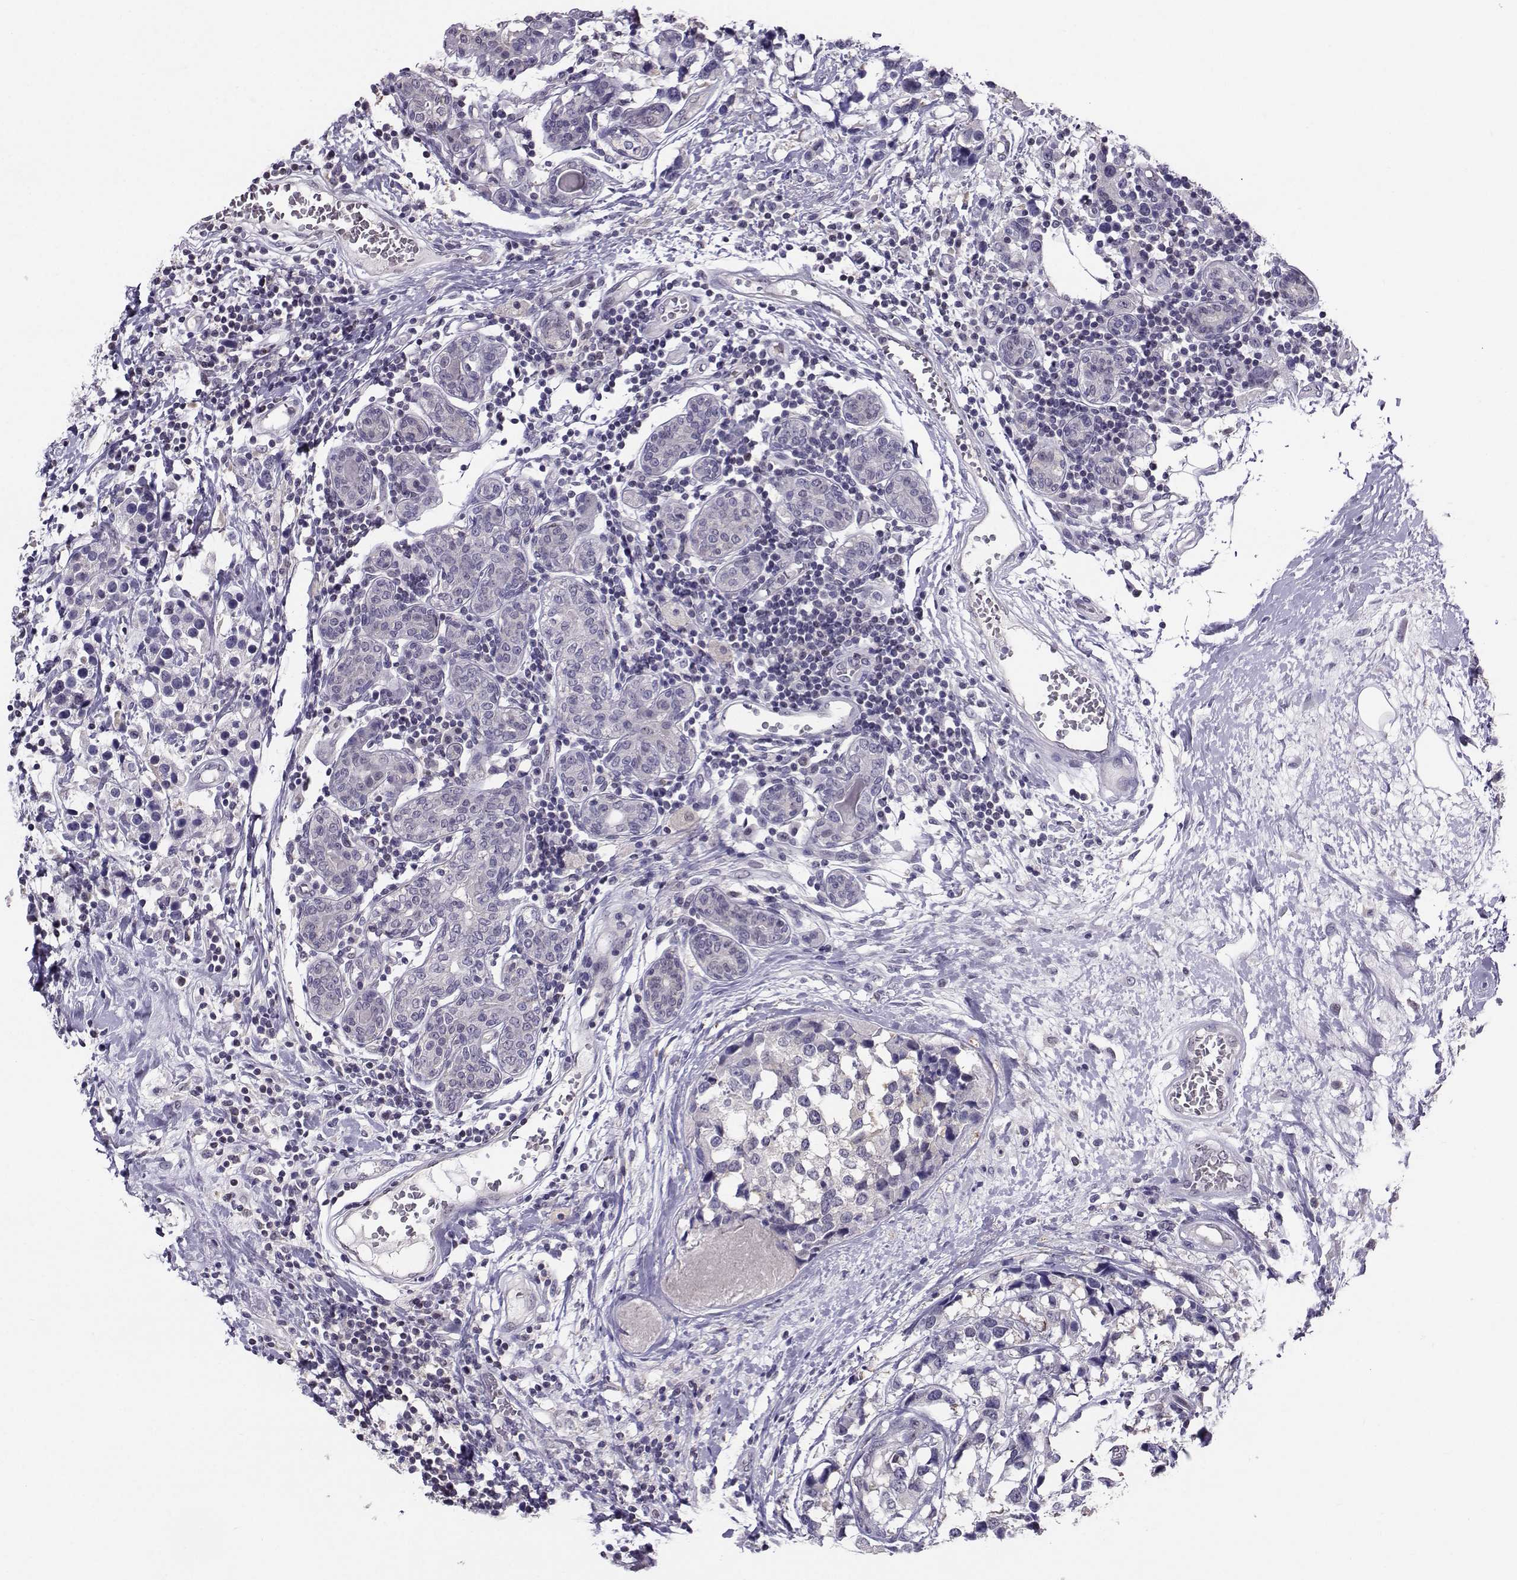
{"staining": {"intensity": "negative", "quantity": "none", "location": "none"}, "tissue": "breast cancer", "cell_type": "Tumor cells", "image_type": "cancer", "snomed": [{"axis": "morphology", "description": "Lobular carcinoma"}, {"axis": "topography", "description": "Breast"}], "caption": "Image shows no protein positivity in tumor cells of breast cancer tissue.", "gene": "PGK1", "patient": {"sex": "female", "age": 59}}